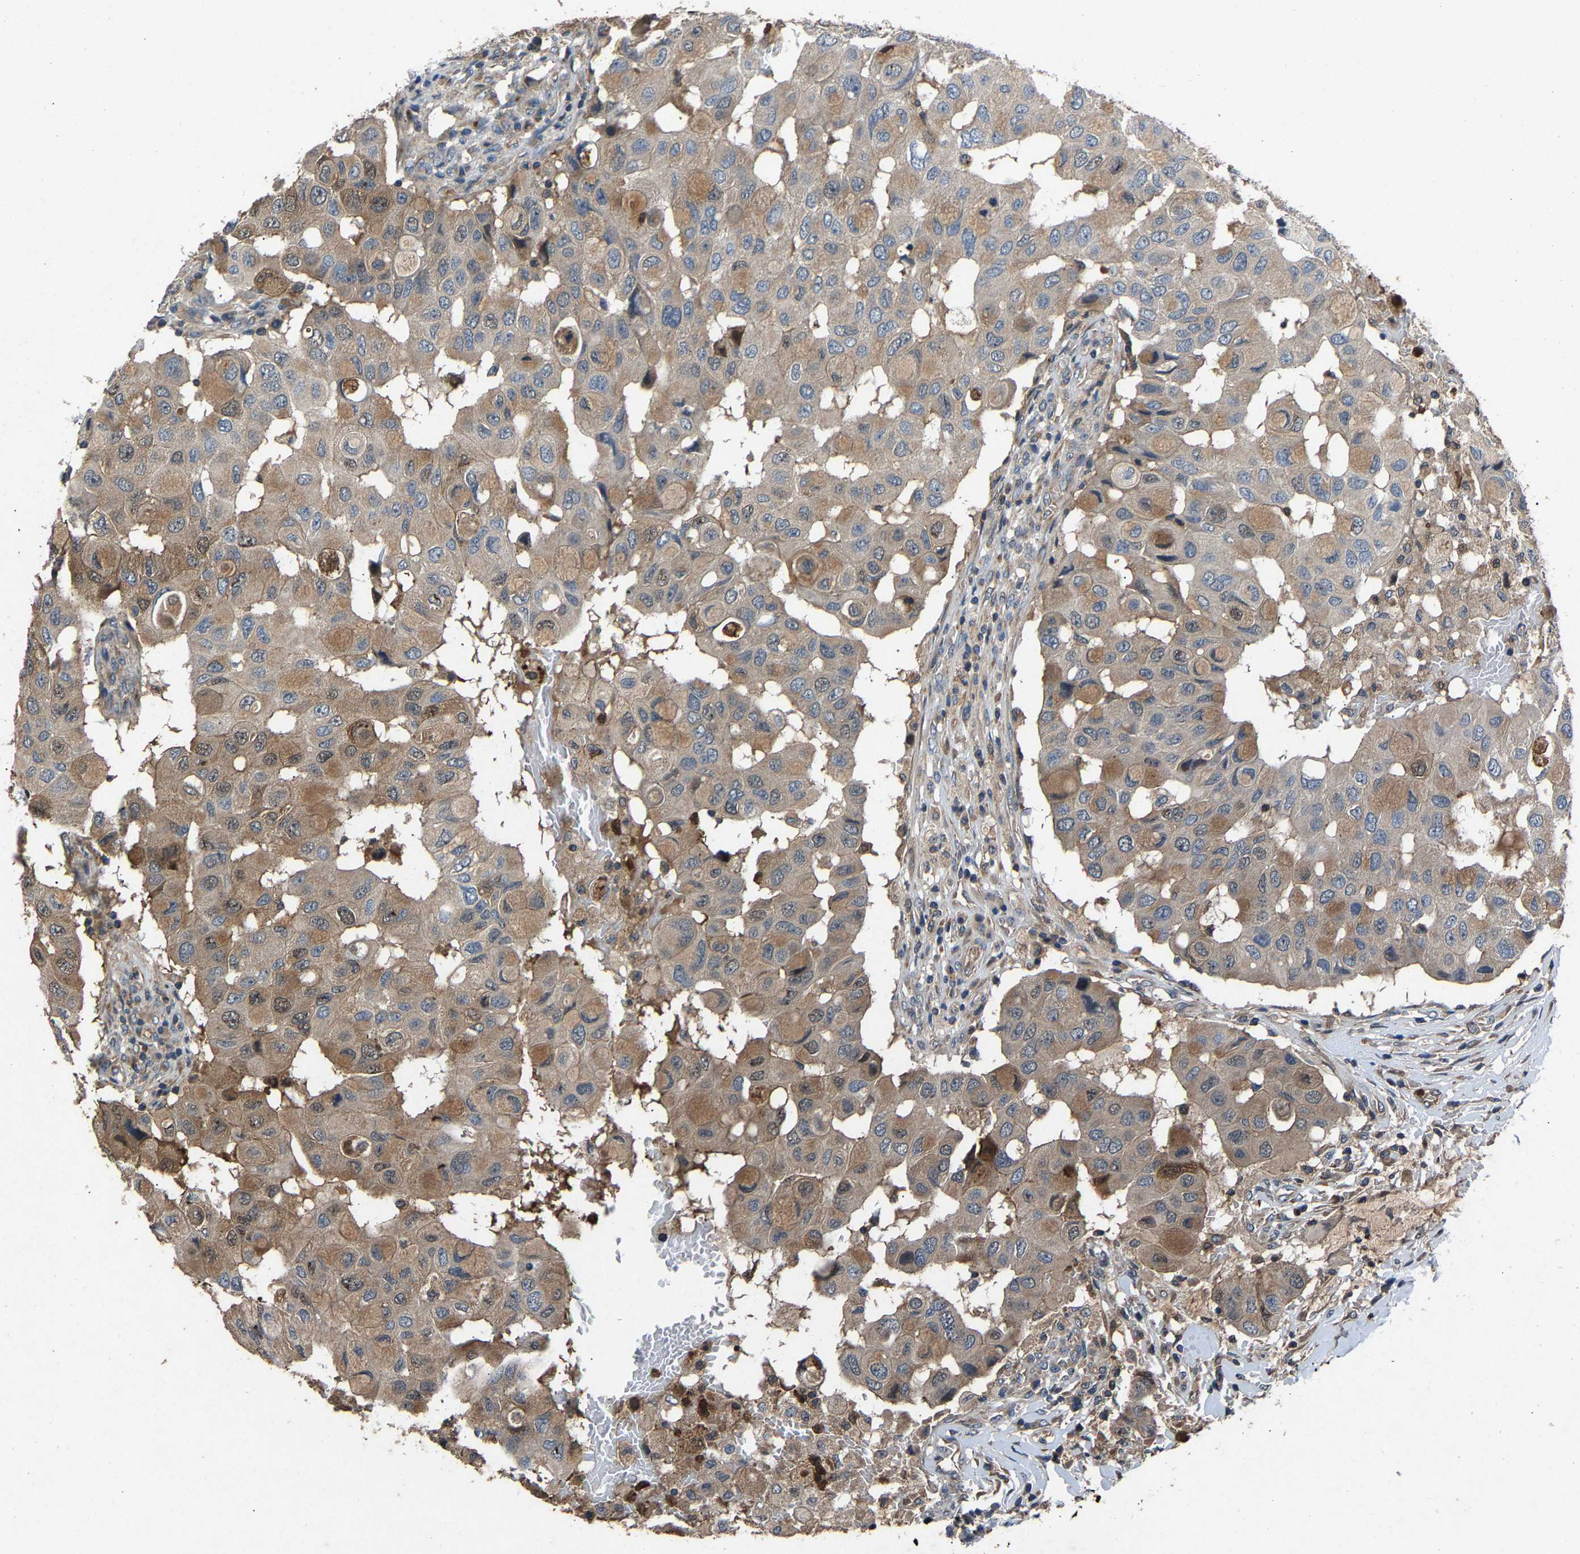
{"staining": {"intensity": "moderate", "quantity": "25%-75%", "location": "cytoplasmic/membranous"}, "tissue": "breast cancer", "cell_type": "Tumor cells", "image_type": "cancer", "snomed": [{"axis": "morphology", "description": "Duct carcinoma"}, {"axis": "topography", "description": "Breast"}], "caption": "Brown immunohistochemical staining in human invasive ductal carcinoma (breast) displays moderate cytoplasmic/membranous expression in approximately 25%-75% of tumor cells.", "gene": "PPID", "patient": {"sex": "female", "age": 27}}